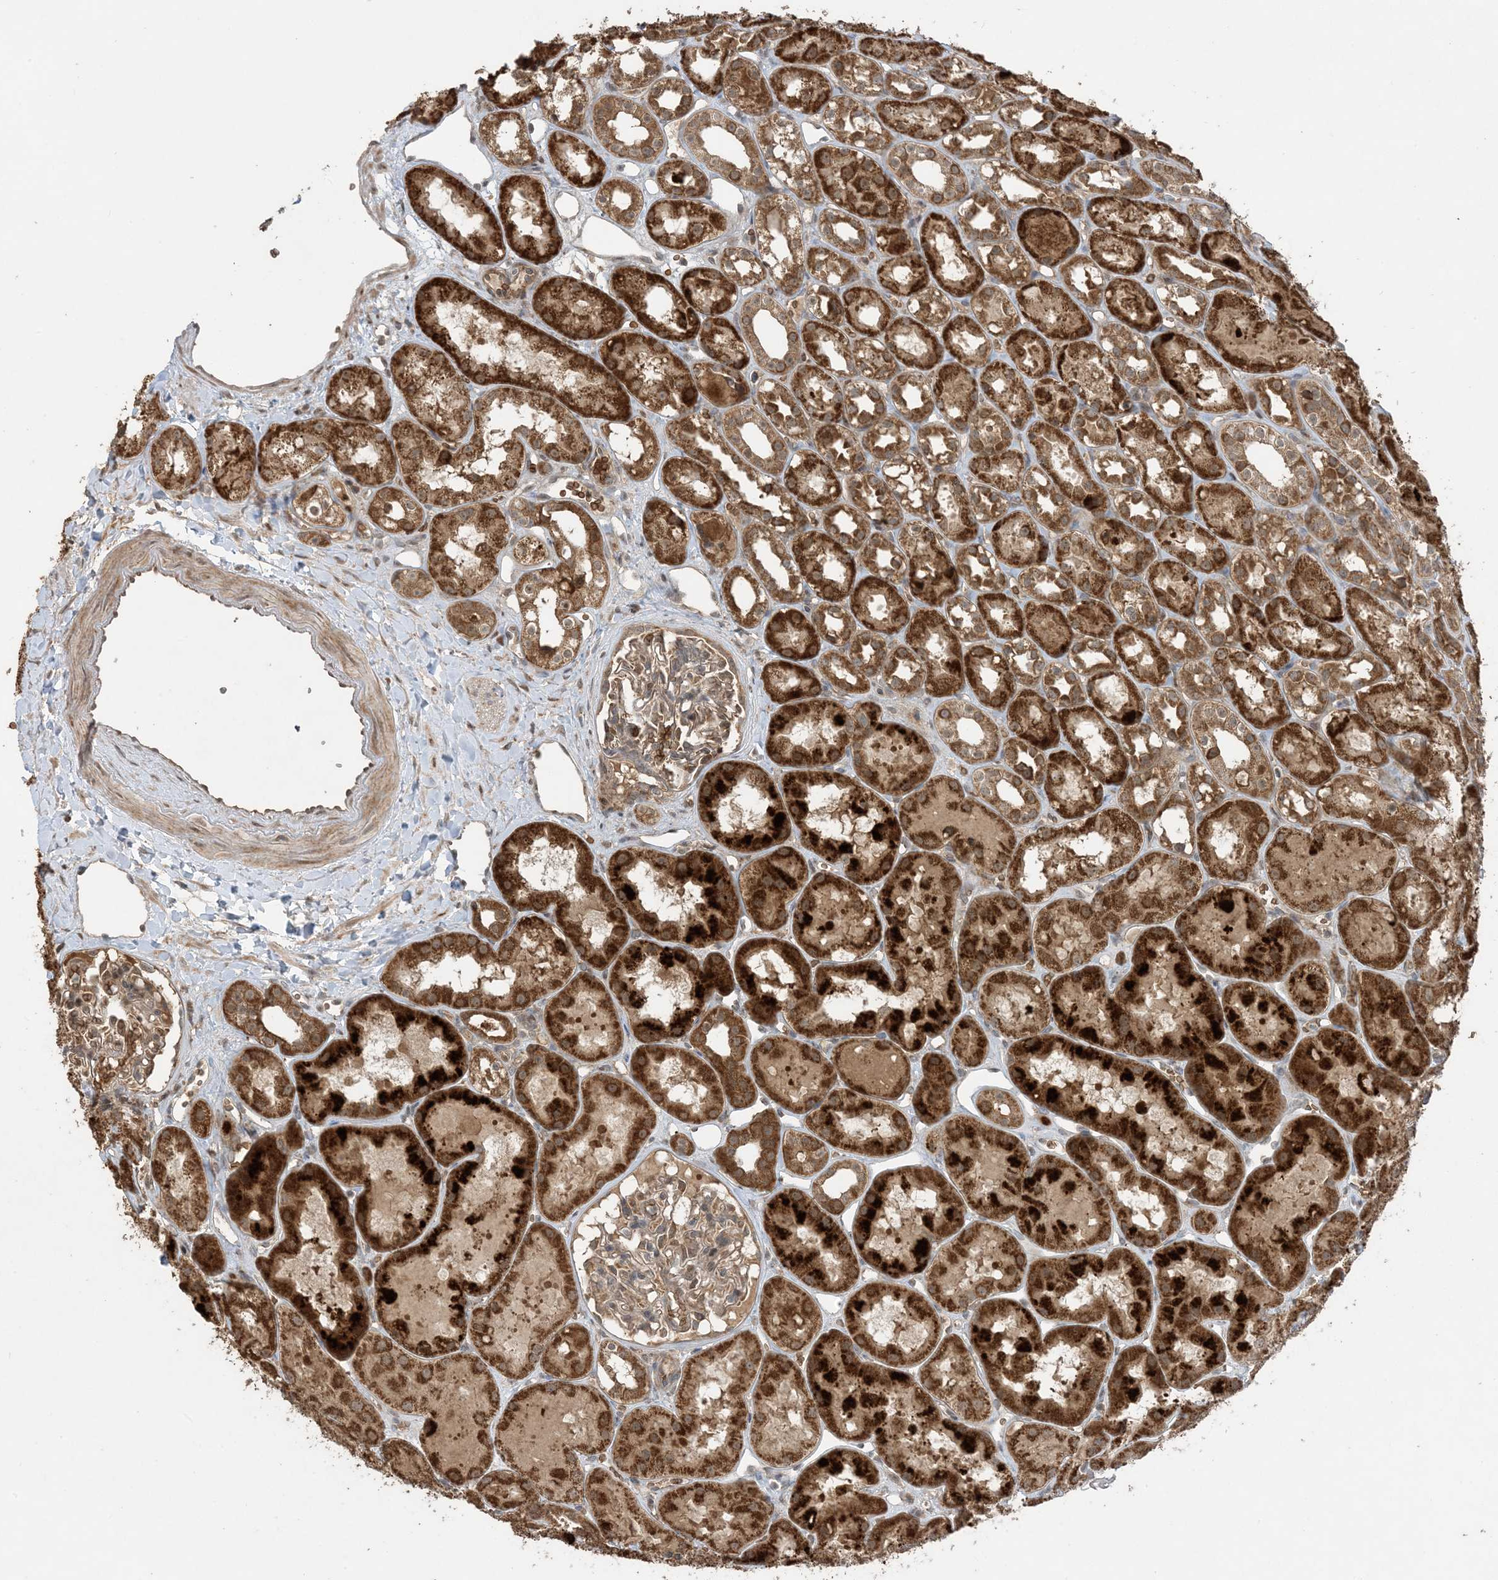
{"staining": {"intensity": "weak", "quantity": "25%-75%", "location": "cytoplasmic/membranous"}, "tissue": "kidney", "cell_type": "Cells in glomeruli", "image_type": "normal", "snomed": [{"axis": "morphology", "description": "Normal tissue, NOS"}, {"axis": "topography", "description": "Kidney"}], "caption": "Unremarkable kidney was stained to show a protein in brown. There is low levels of weak cytoplasmic/membranous staining in about 25%-75% of cells in glomeruli. (Brightfield microscopy of DAB IHC at high magnification).", "gene": "PUSL1", "patient": {"sex": "male", "age": 16}}